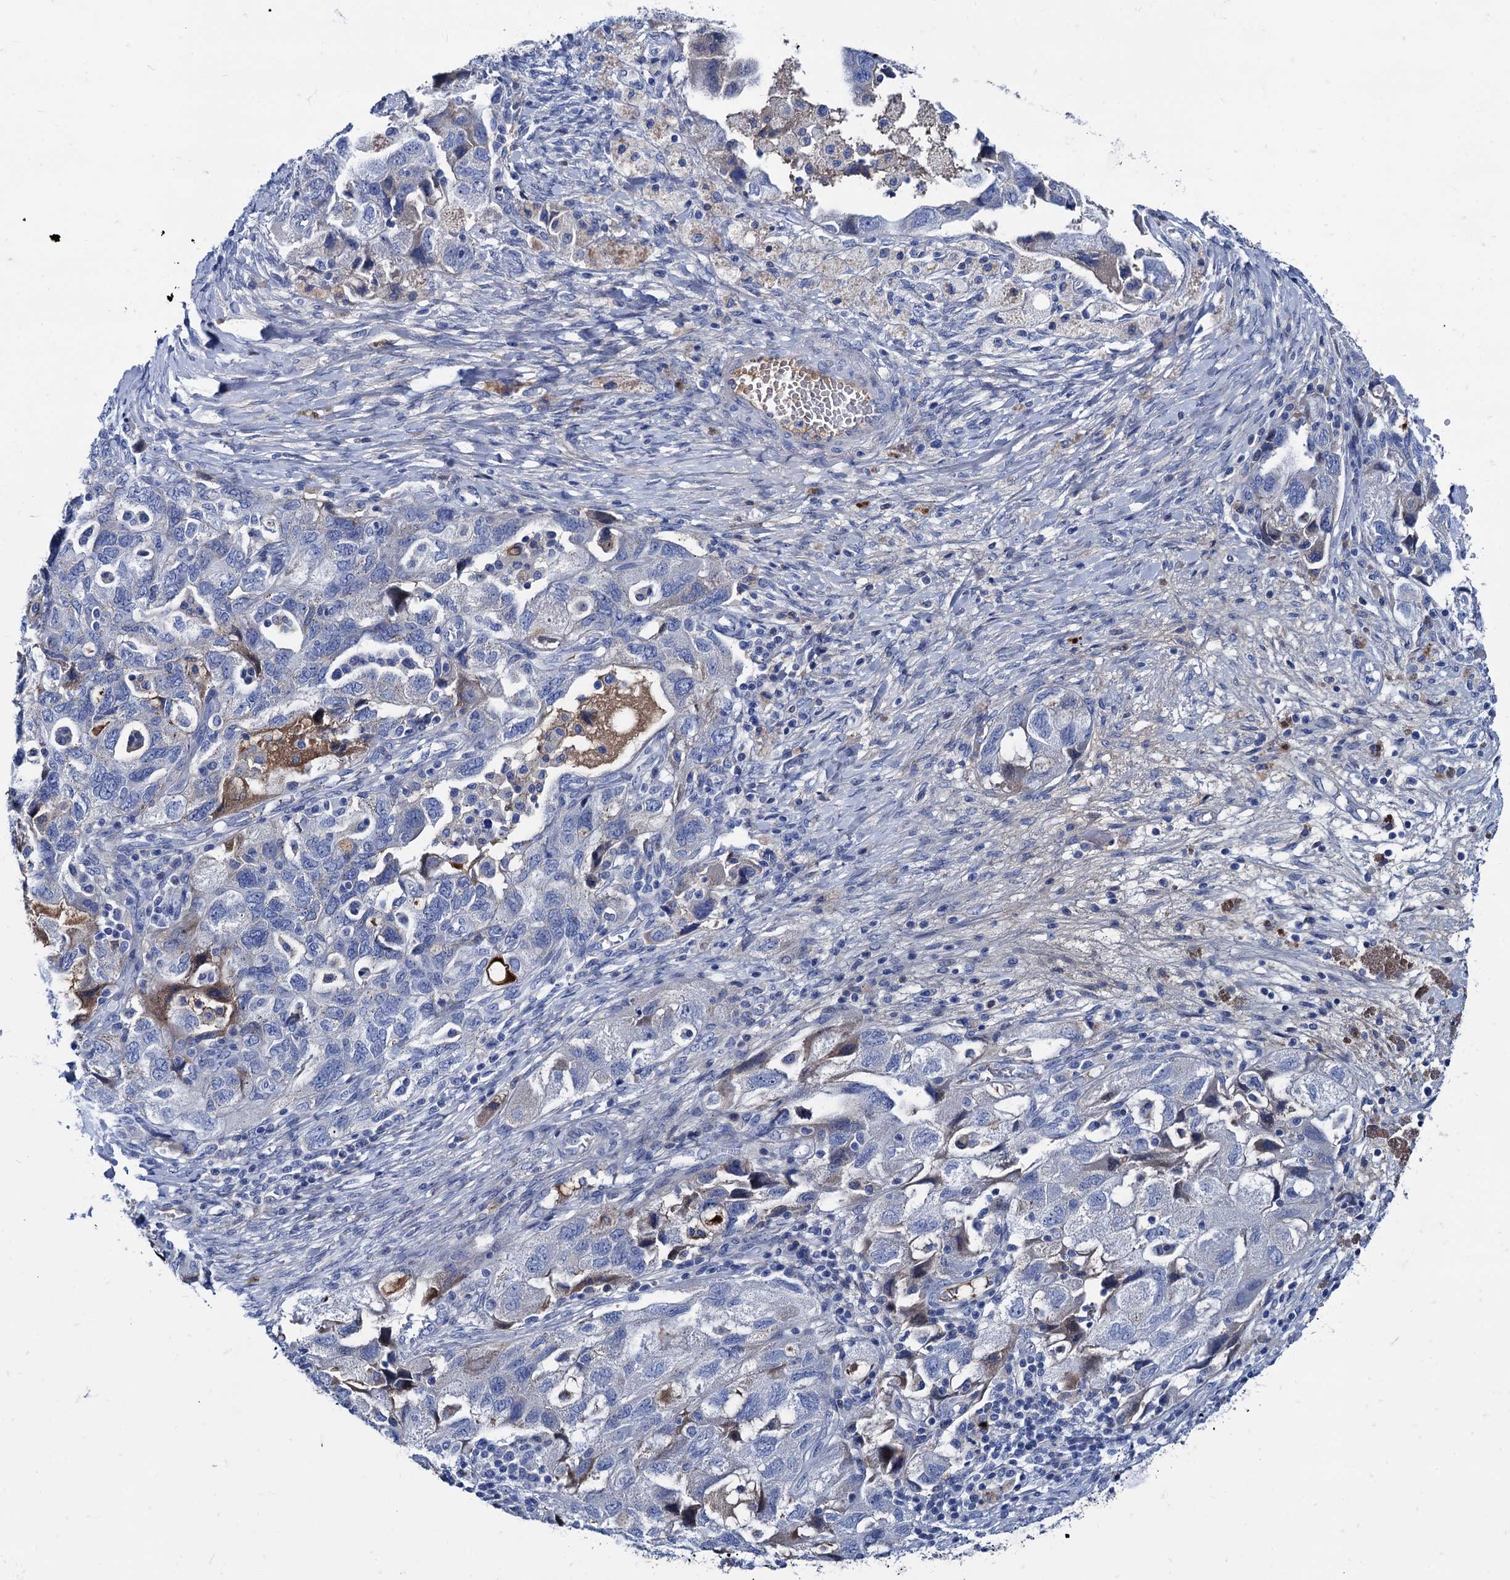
{"staining": {"intensity": "weak", "quantity": "<25%", "location": "cytoplasmic/membranous"}, "tissue": "ovarian cancer", "cell_type": "Tumor cells", "image_type": "cancer", "snomed": [{"axis": "morphology", "description": "Carcinoma, NOS"}, {"axis": "morphology", "description": "Cystadenocarcinoma, serous, NOS"}, {"axis": "topography", "description": "Ovary"}], "caption": "This is a image of immunohistochemistry (IHC) staining of ovarian carcinoma, which shows no staining in tumor cells.", "gene": "TMEM72", "patient": {"sex": "female", "age": 69}}